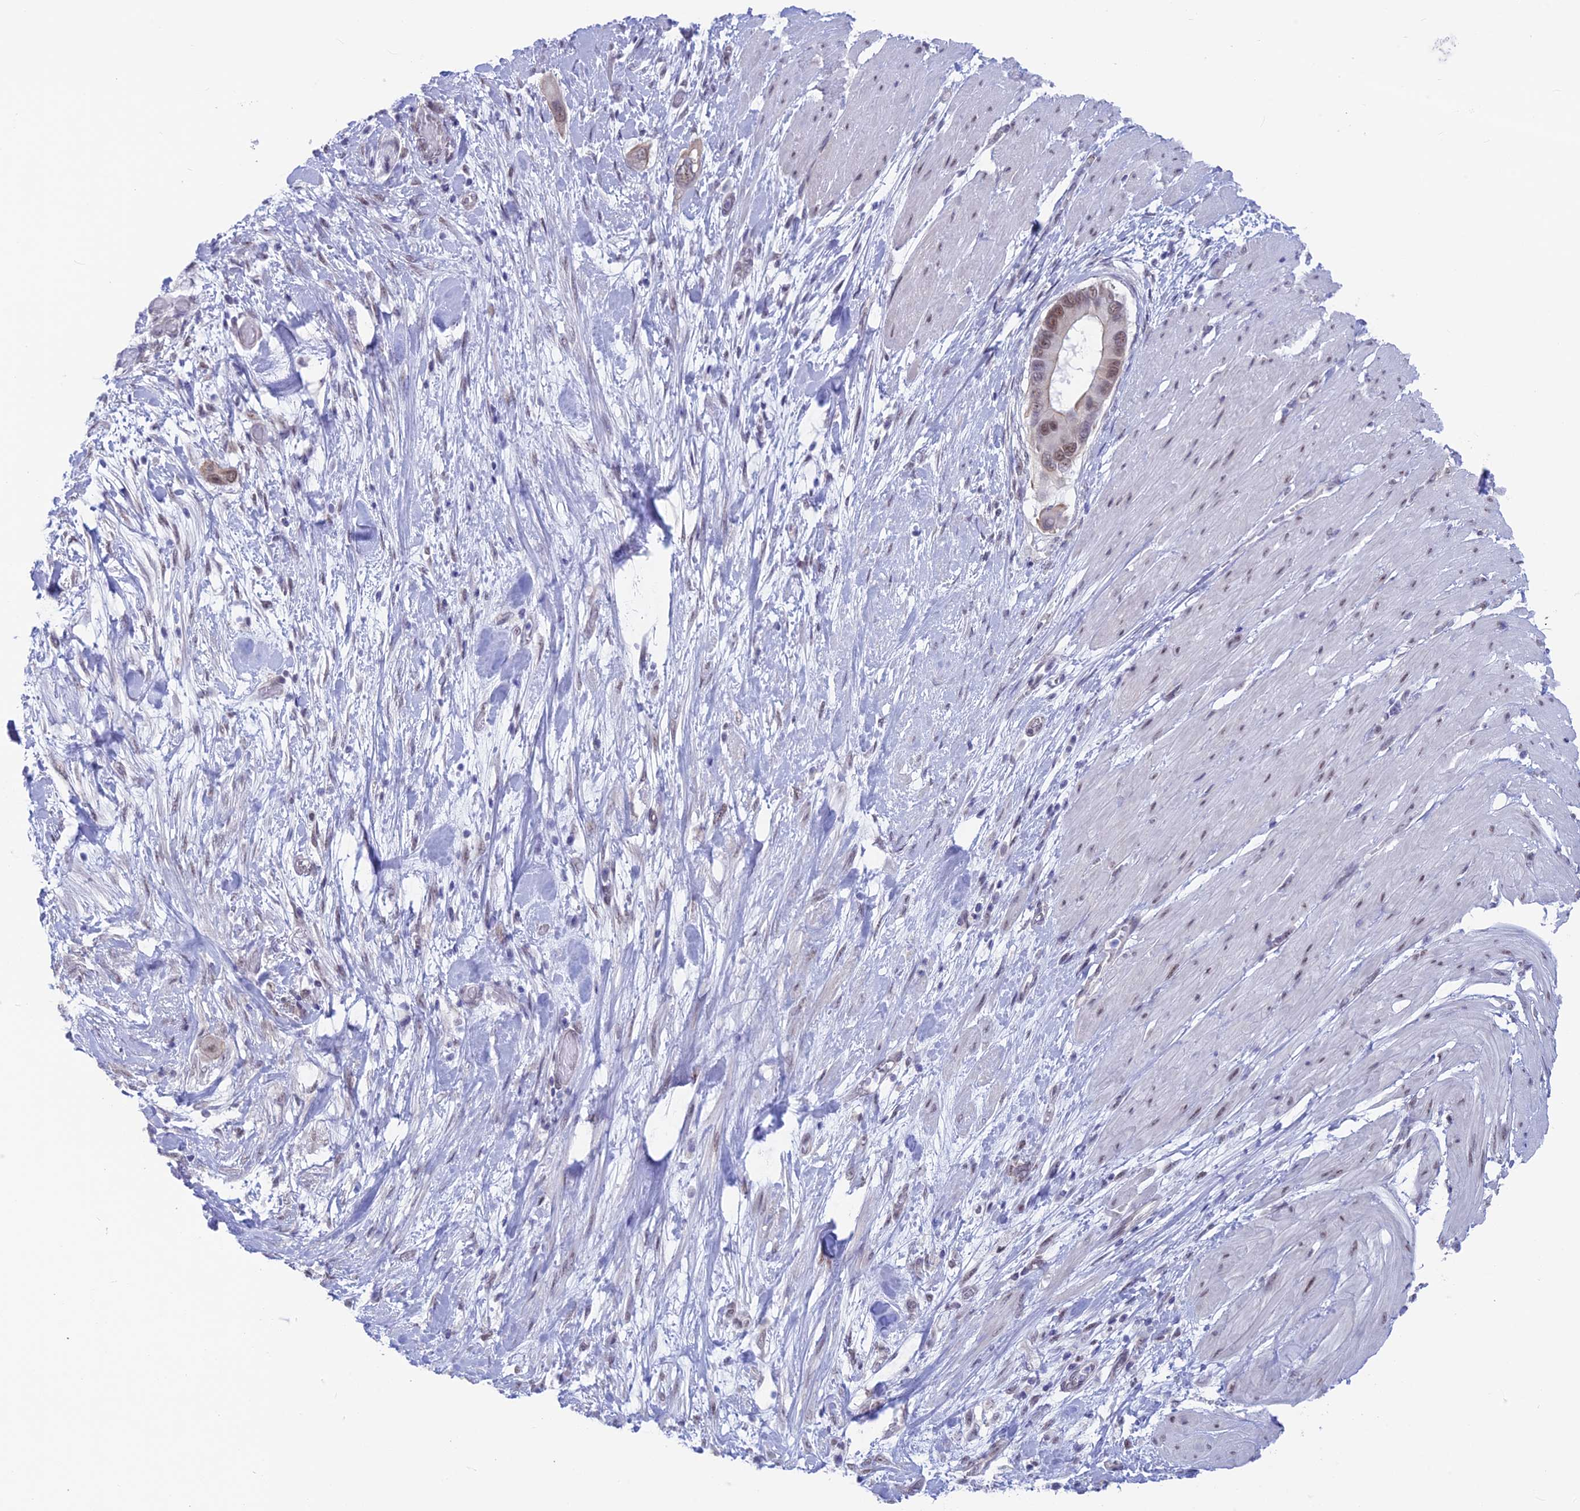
{"staining": {"intensity": "moderate", "quantity": "25%-75%", "location": "nuclear"}, "tissue": "pancreatic cancer", "cell_type": "Tumor cells", "image_type": "cancer", "snomed": [{"axis": "morphology", "description": "Adenocarcinoma, NOS"}, {"axis": "topography", "description": "Pancreas"}], "caption": "A brown stain shows moderate nuclear expression of a protein in pancreatic cancer tumor cells. The staining was performed using DAB (3,3'-diaminobenzidine), with brown indicating positive protein expression. Nuclei are stained blue with hematoxylin.", "gene": "SRSF5", "patient": {"sex": "male", "age": 68}}